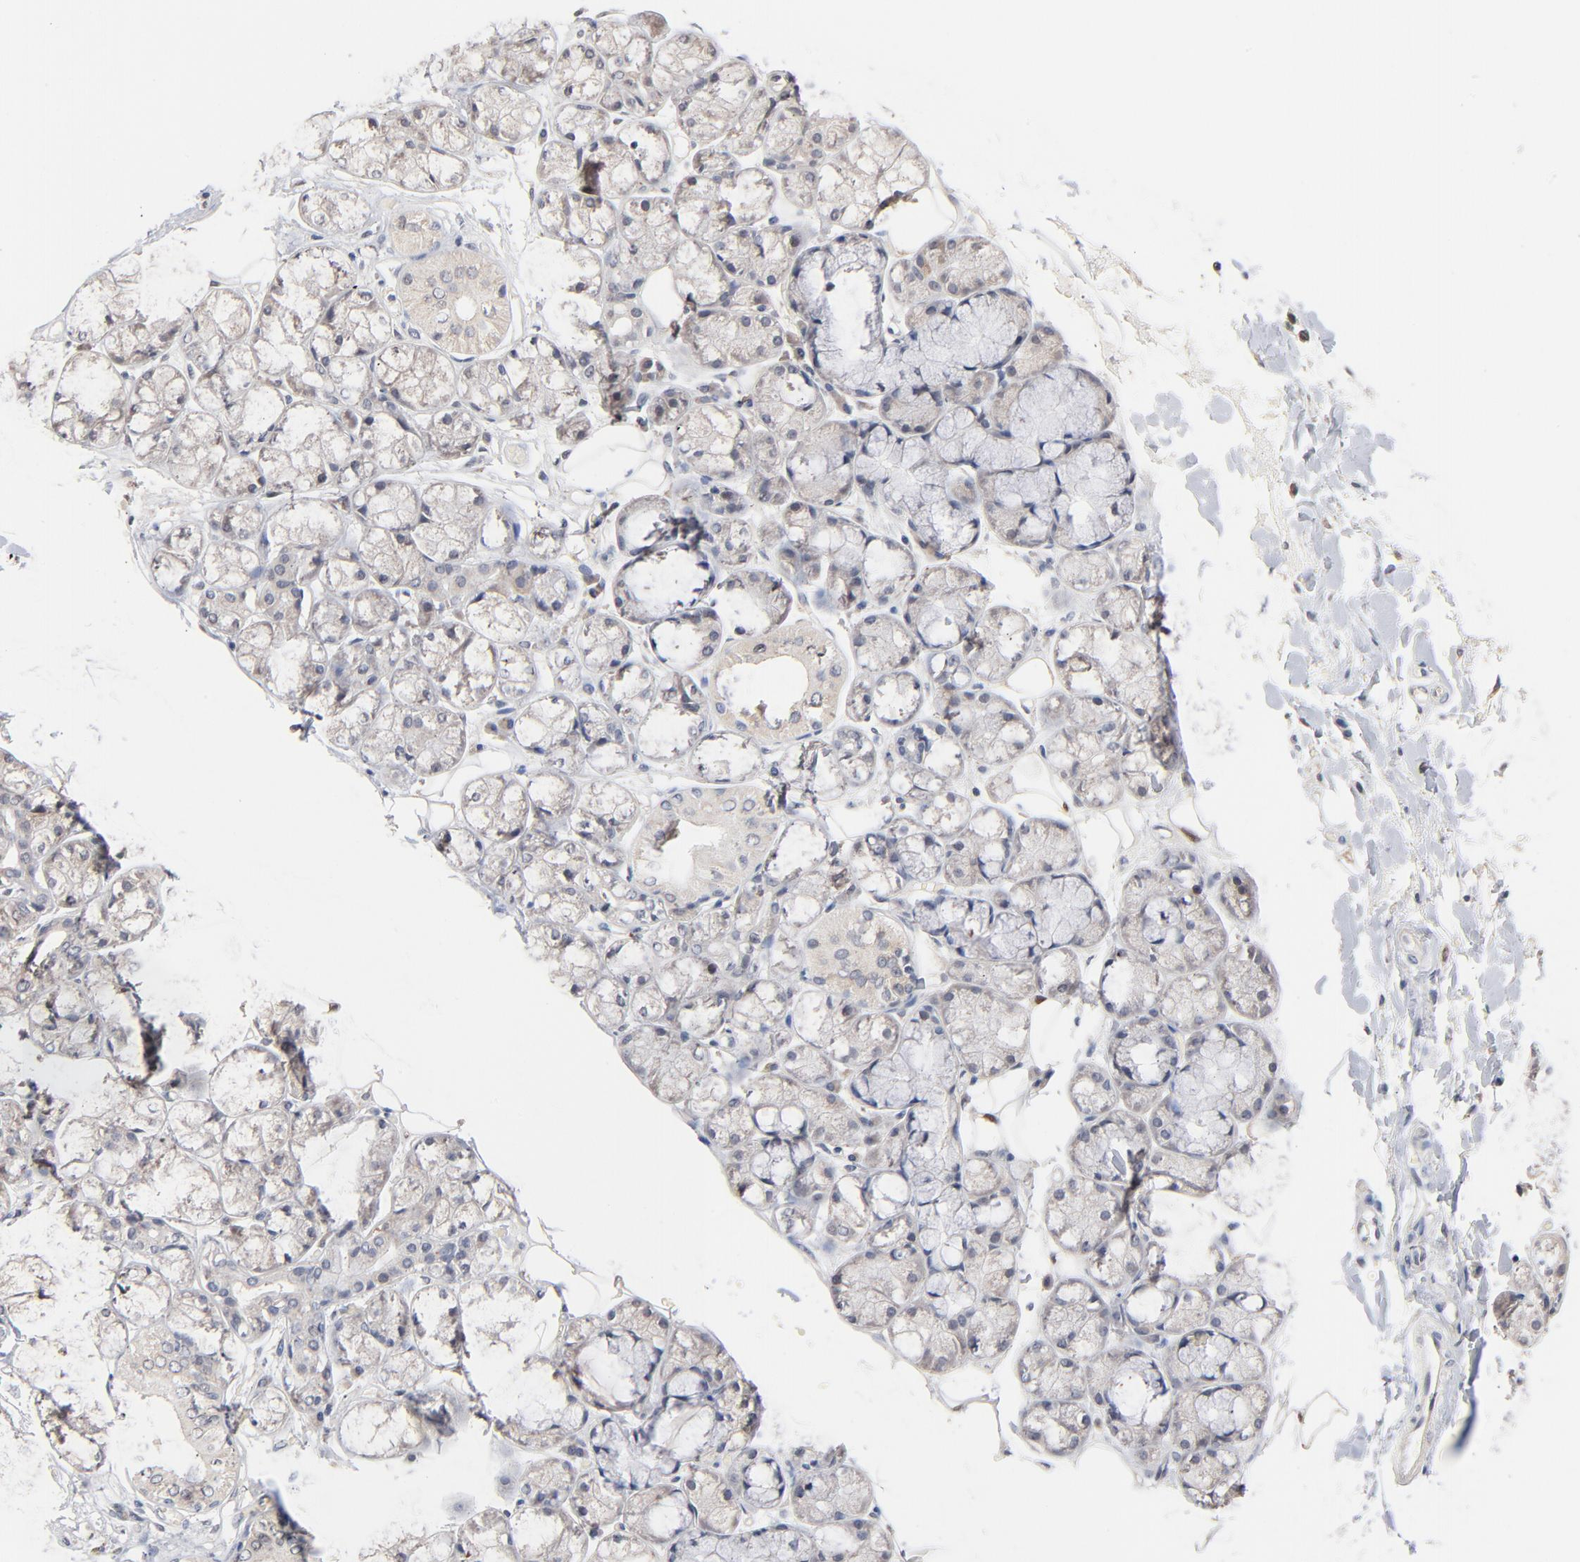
{"staining": {"intensity": "weak", "quantity": "<25%", "location": "cytoplasmic/membranous"}, "tissue": "salivary gland", "cell_type": "Glandular cells", "image_type": "normal", "snomed": [{"axis": "morphology", "description": "Normal tissue, NOS"}, {"axis": "topography", "description": "Skeletal muscle"}, {"axis": "topography", "description": "Oral tissue"}, {"axis": "topography", "description": "Salivary gland"}, {"axis": "topography", "description": "Peripheral nerve tissue"}], "caption": "High power microscopy micrograph of an immunohistochemistry image of benign salivary gland, revealing no significant expression in glandular cells.", "gene": "MSL2", "patient": {"sex": "male", "age": 54}}